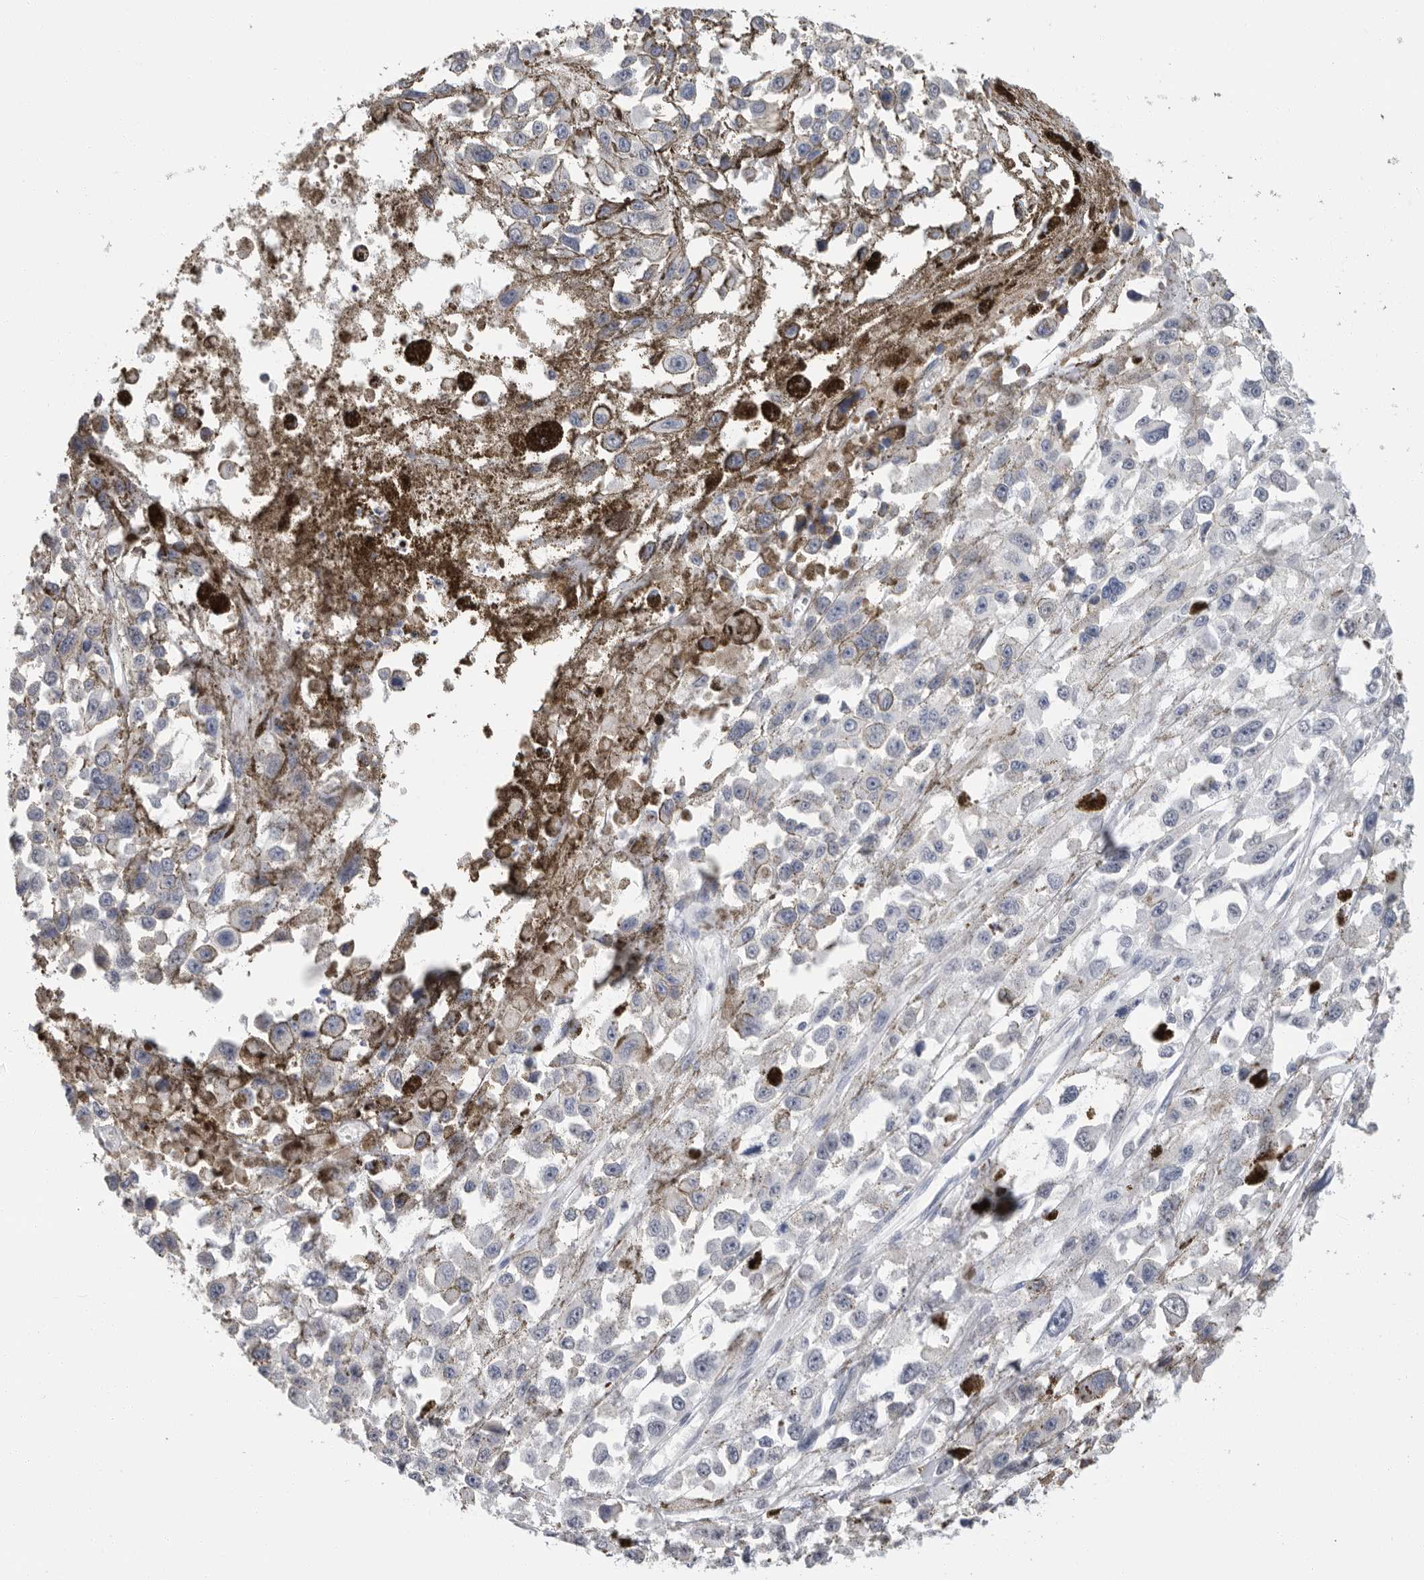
{"staining": {"intensity": "negative", "quantity": "none", "location": "none"}, "tissue": "melanoma", "cell_type": "Tumor cells", "image_type": "cancer", "snomed": [{"axis": "morphology", "description": "Malignant melanoma, Metastatic site"}, {"axis": "topography", "description": "Lymph node"}], "caption": "Protein analysis of melanoma demonstrates no significant positivity in tumor cells.", "gene": "ARHGEF10", "patient": {"sex": "male", "age": 59}}